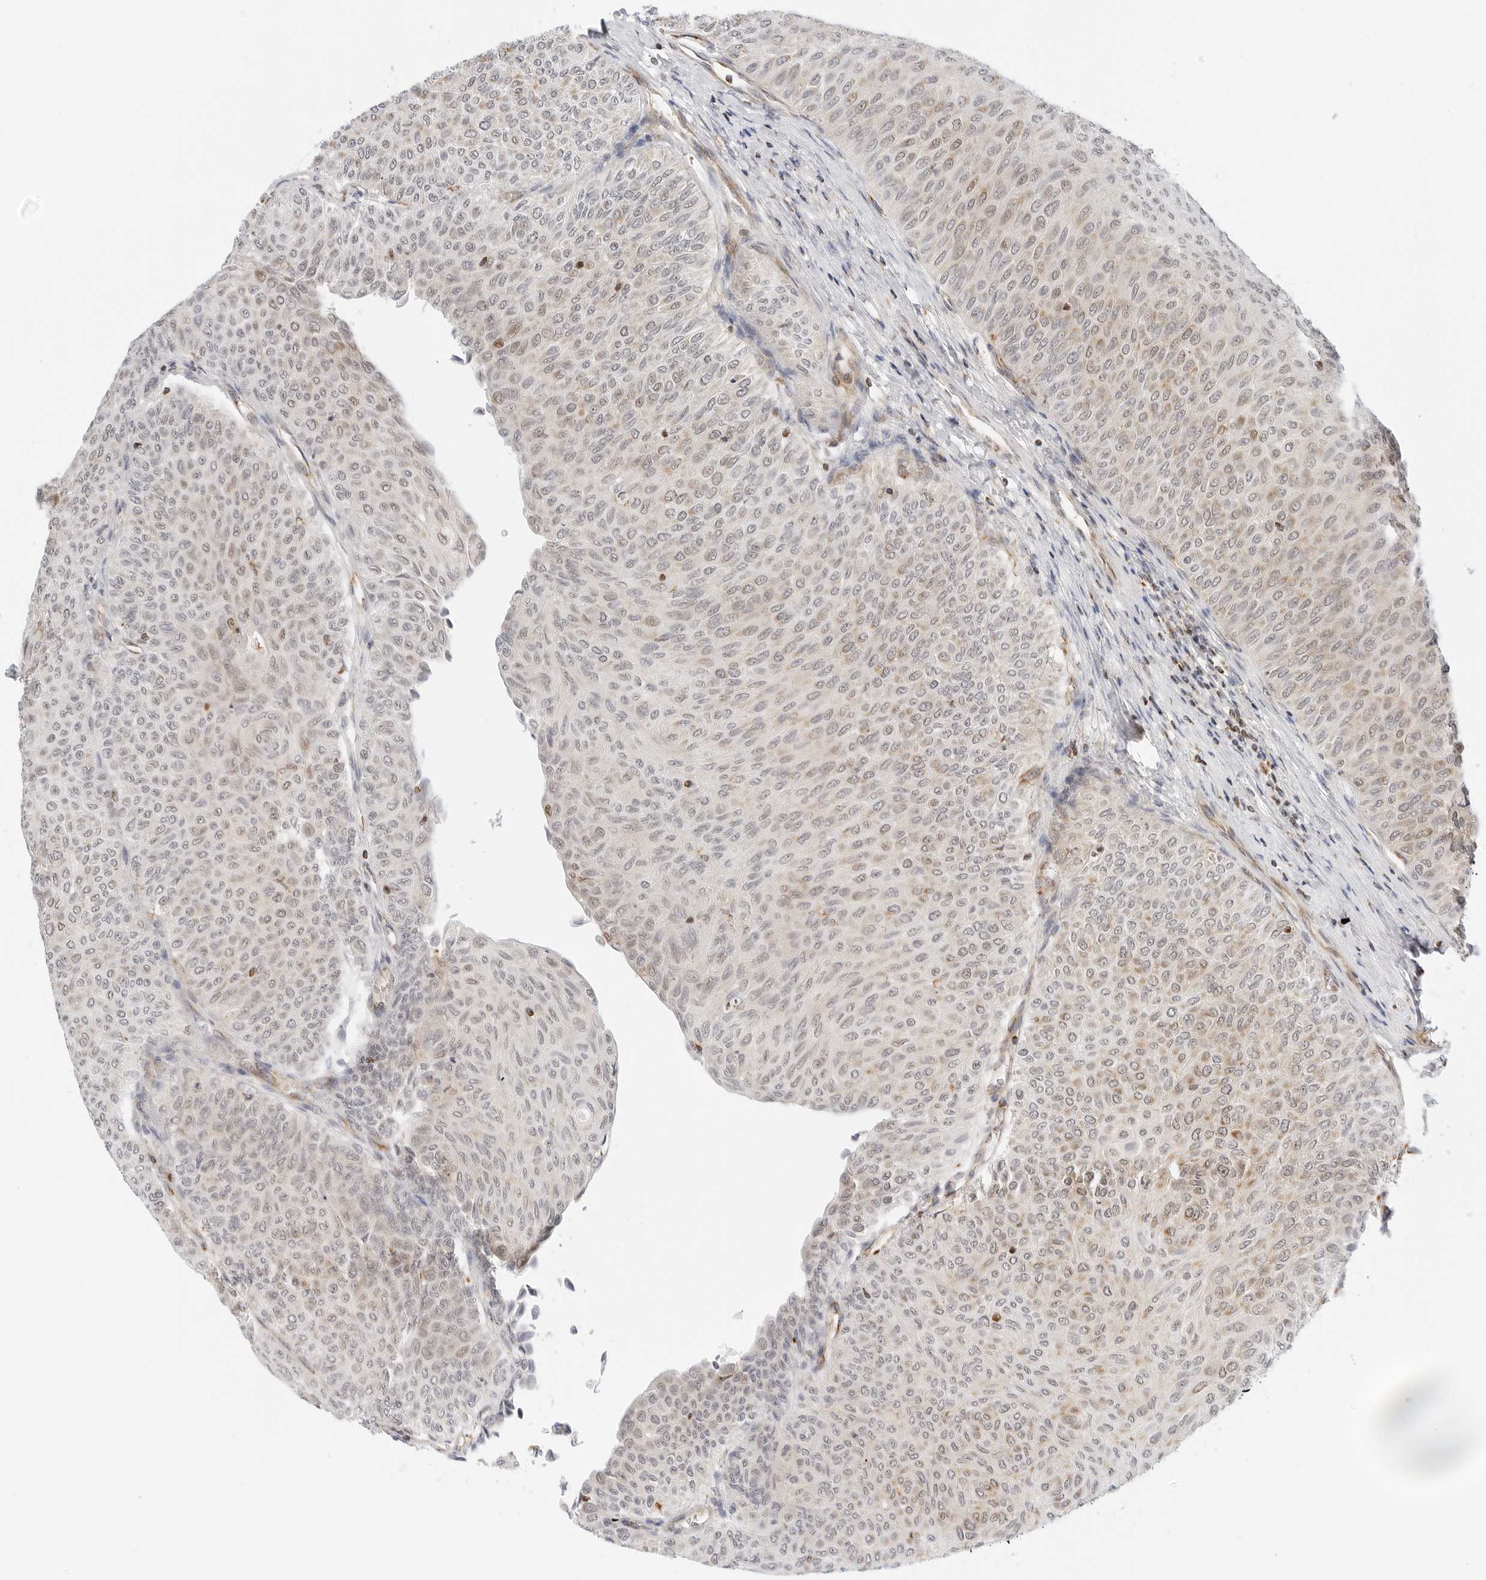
{"staining": {"intensity": "moderate", "quantity": "25%-75%", "location": "cytoplasmic/membranous"}, "tissue": "urothelial cancer", "cell_type": "Tumor cells", "image_type": "cancer", "snomed": [{"axis": "morphology", "description": "Urothelial carcinoma, Low grade"}, {"axis": "topography", "description": "Urinary bladder"}], "caption": "DAB (3,3'-diaminobenzidine) immunohistochemical staining of human urothelial carcinoma (low-grade) exhibits moderate cytoplasmic/membranous protein staining in about 25%-75% of tumor cells.", "gene": "GORAB", "patient": {"sex": "male", "age": 78}}